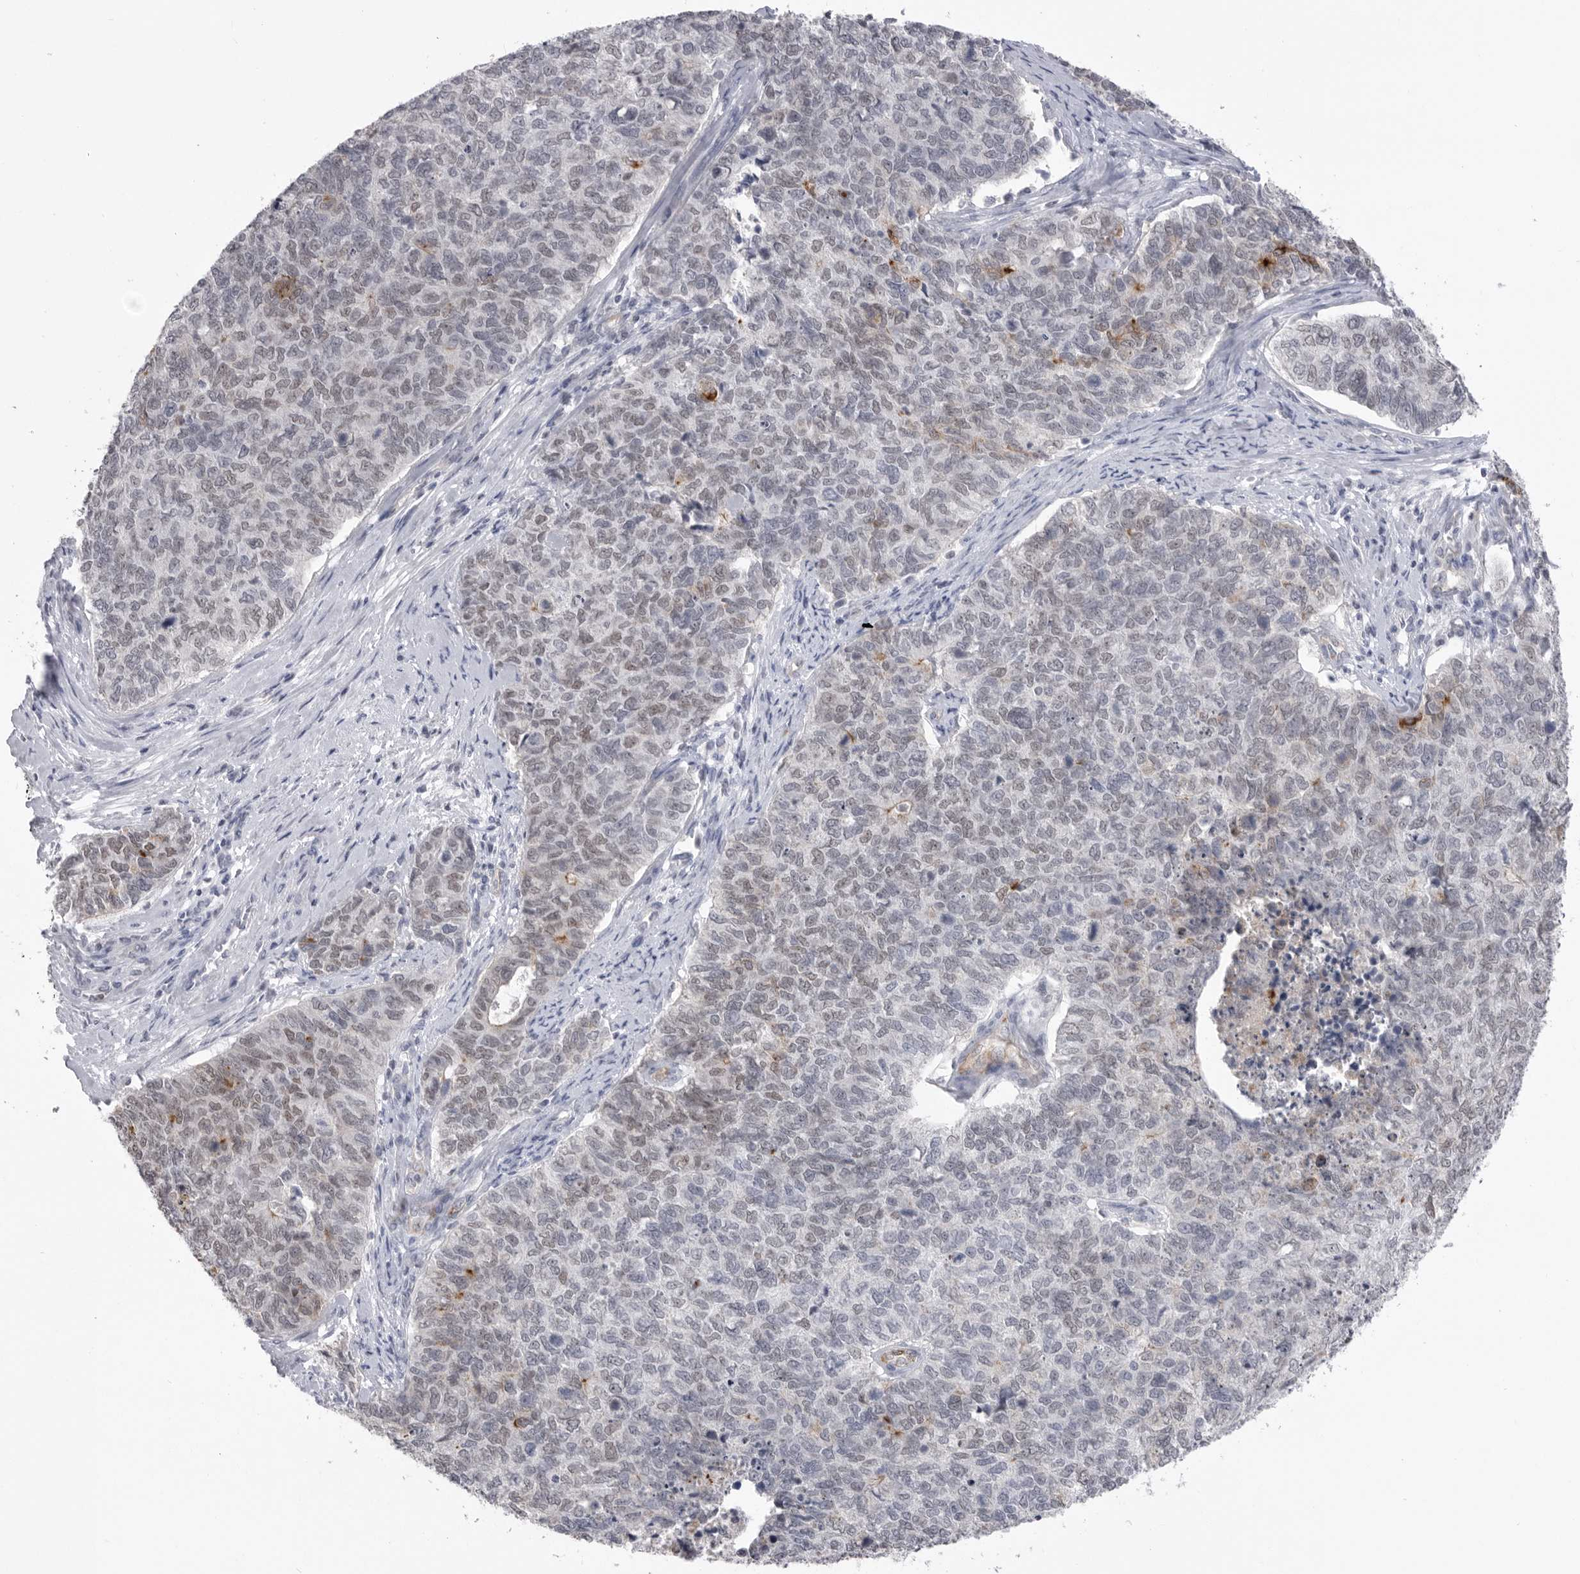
{"staining": {"intensity": "weak", "quantity": "<25%", "location": "nuclear"}, "tissue": "cervical cancer", "cell_type": "Tumor cells", "image_type": "cancer", "snomed": [{"axis": "morphology", "description": "Squamous cell carcinoma, NOS"}, {"axis": "topography", "description": "Cervix"}], "caption": "A histopathology image of human cervical cancer is negative for staining in tumor cells.", "gene": "ZBTB7B", "patient": {"sex": "female", "age": 63}}